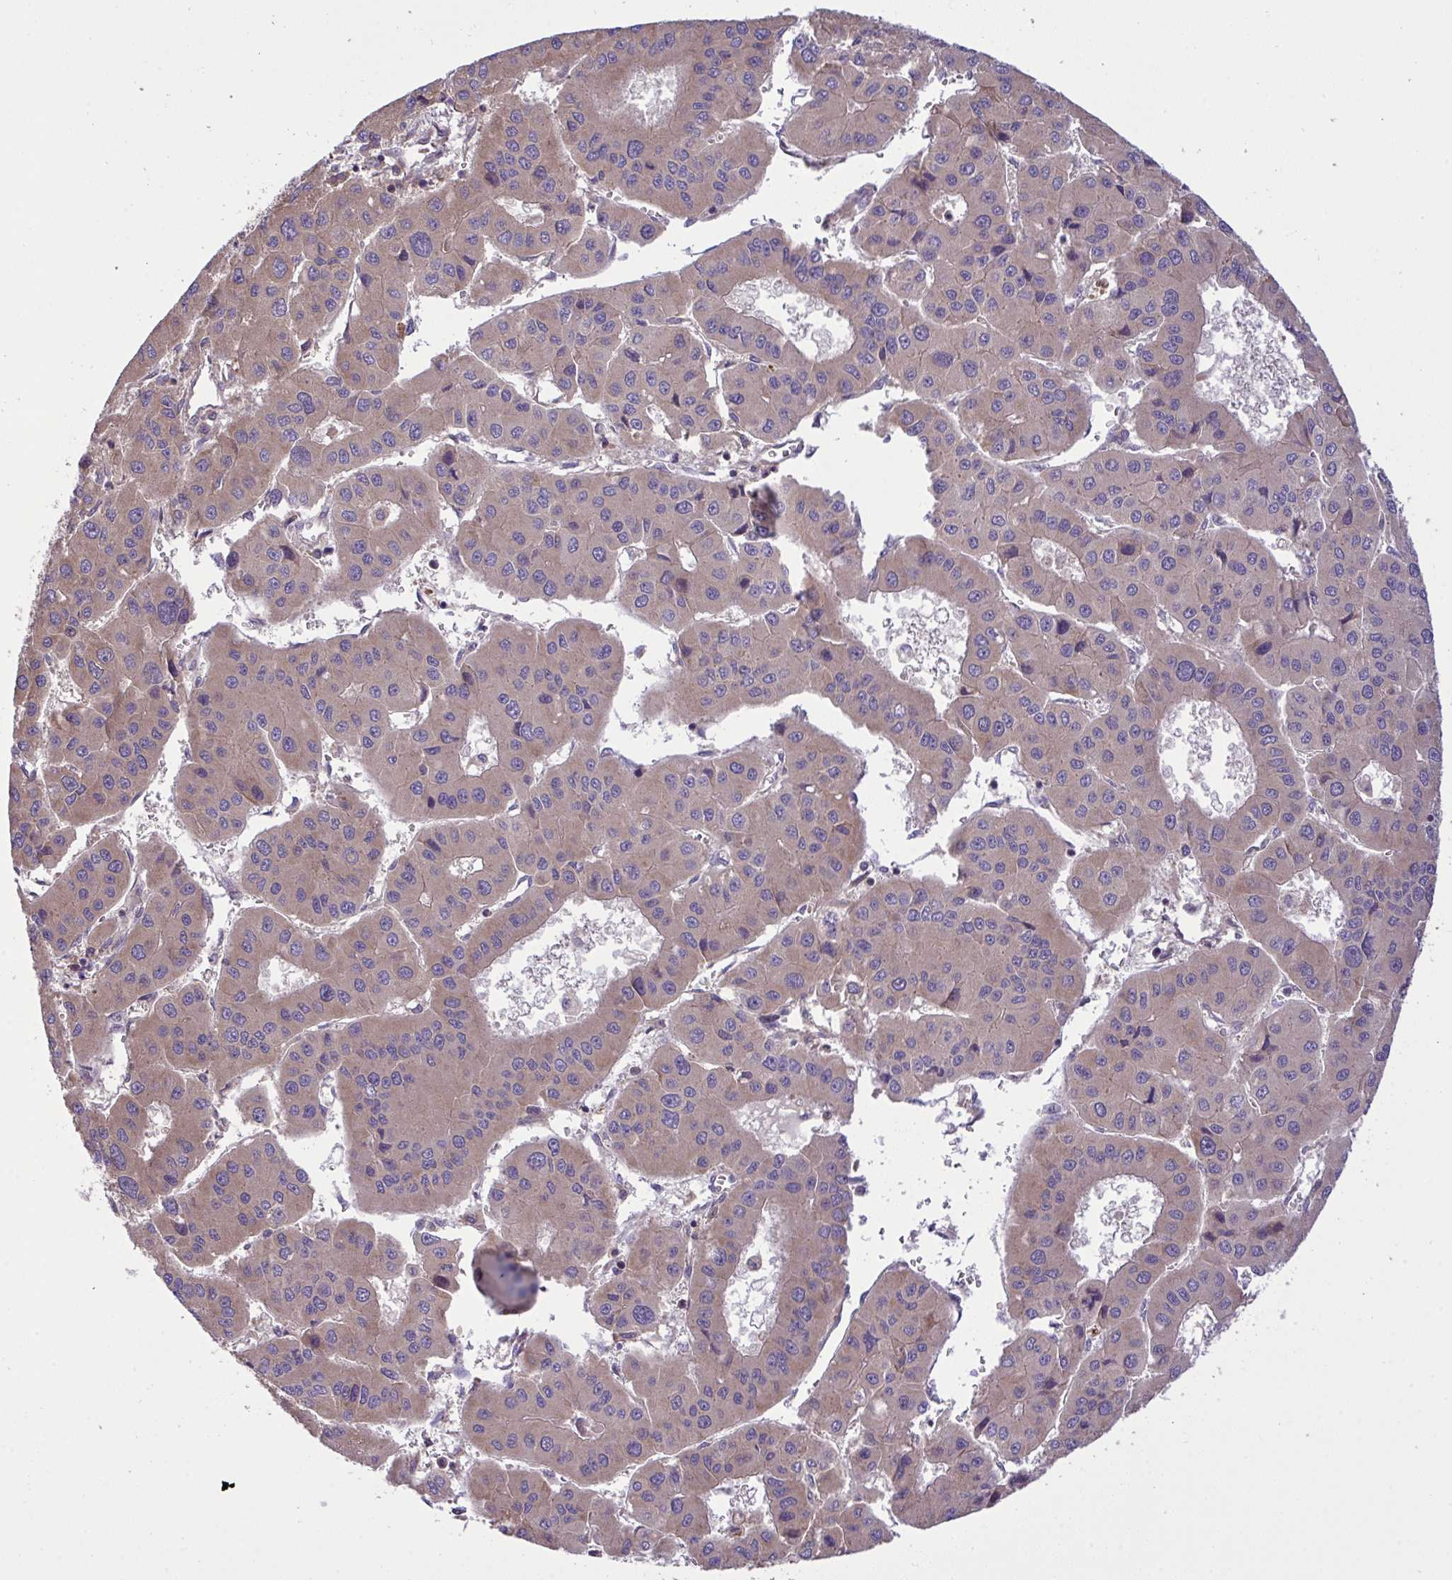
{"staining": {"intensity": "weak", "quantity": ">75%", "location": "cytoplasmic/membranous"}, "tissue": "liver cancer", "cell_type": "Tumor cells", "image_type": "cancer", "snomed": [{"axis": "morphology", "description": "Carcinoma, Hepatocellular, NOS"}, {"axis": "topography", "description": "Liver"}], "caption": "Immunohistochemical staining of human liver hepatocellular carcinoma exhibits low levels of weak cytoplasmic/membranous protein expression in approximately >75% of tumor cells. (DAB (3,3'-diaminobenzidine) = brown stain, brightfield microscopy at high magnification).", "gene": "GRB14", "patient": {"sex": "male", "age": 73}}